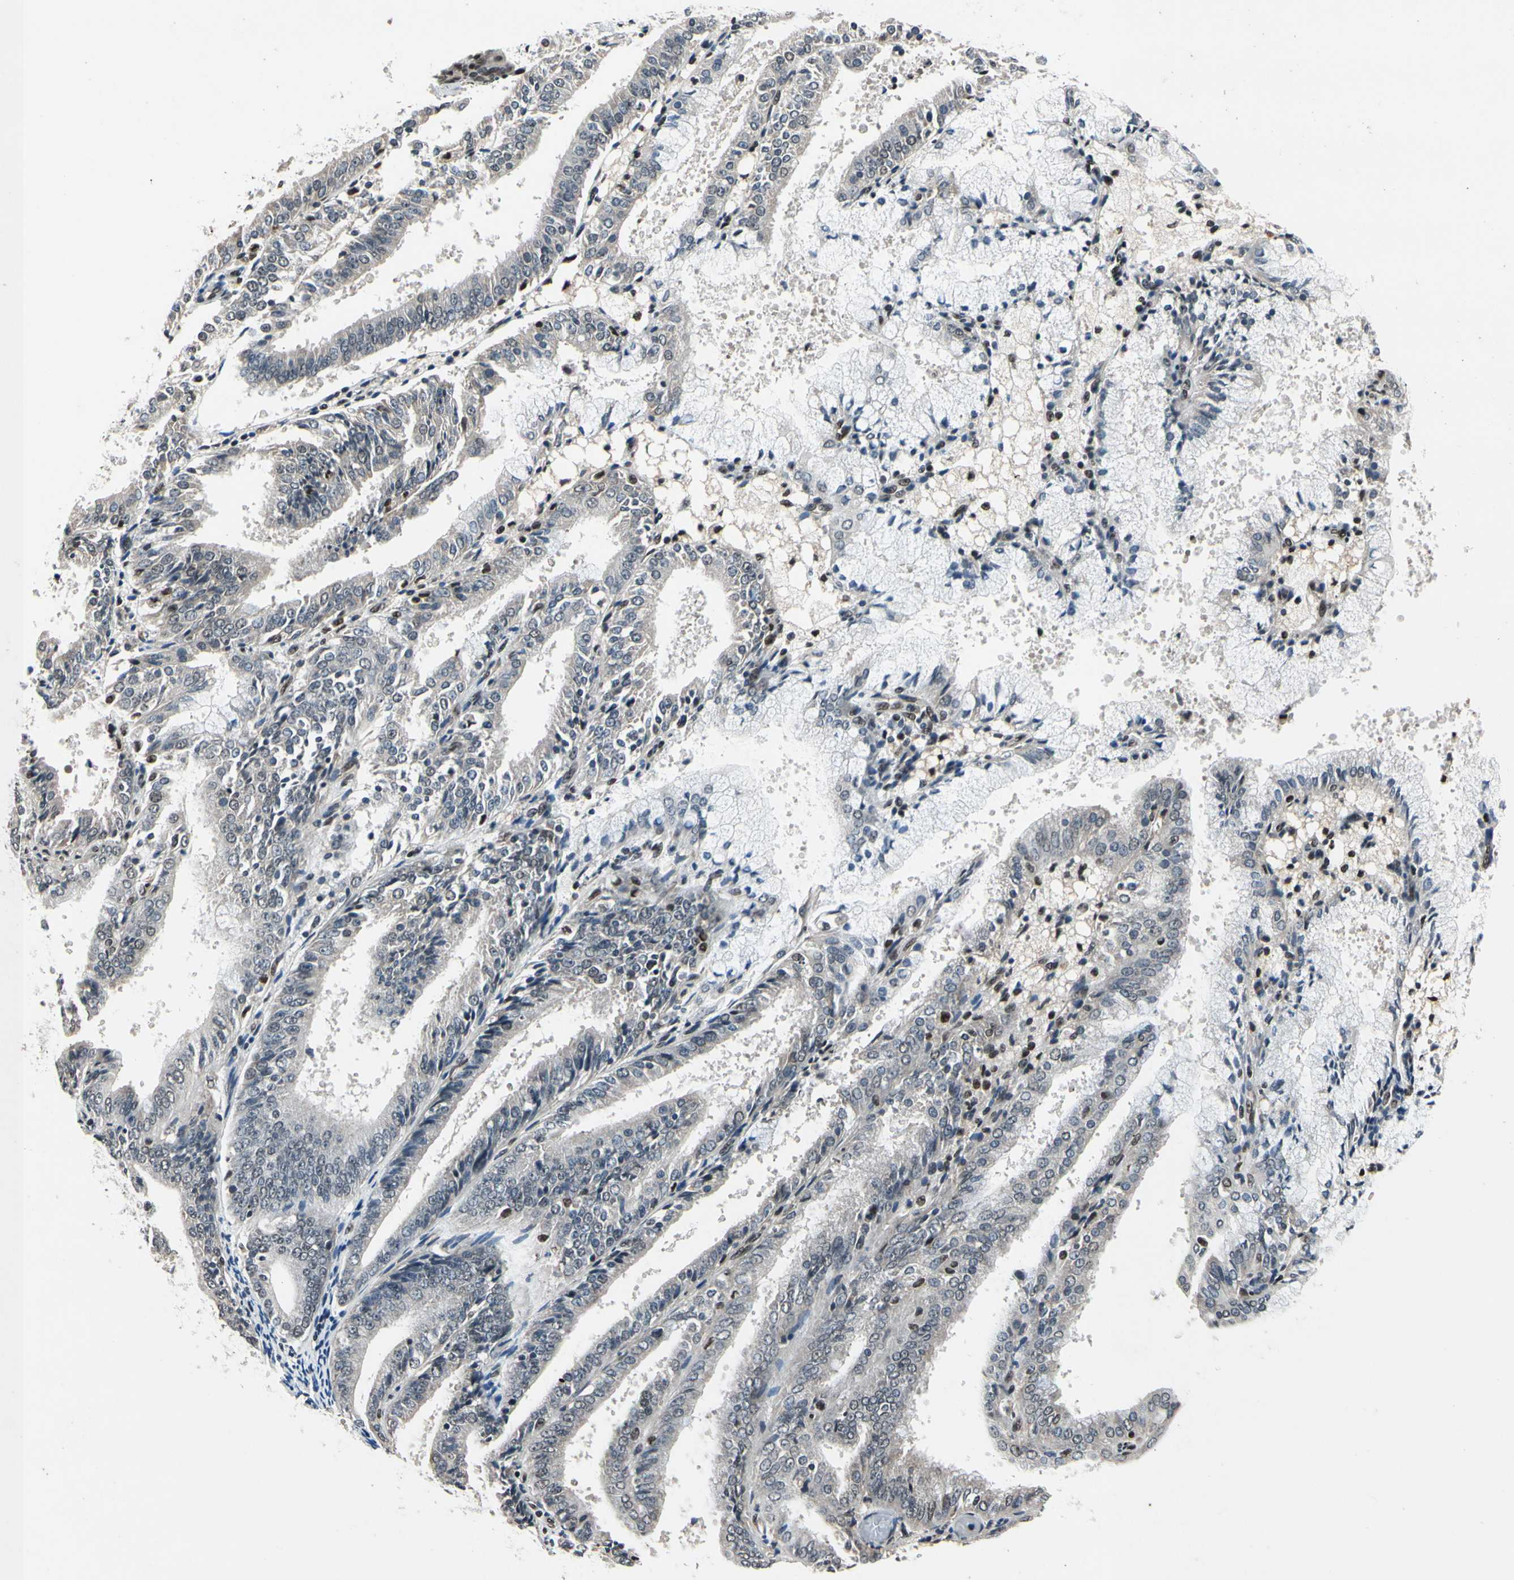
{"staining": {"intensity": "weak", "quantity": ">75%", "location": "cytoplasmic/membranous,nuclear"}, "tissue": "endometrial cancer", "cell_type": "Tumor cells", "image_type": "cancer", "snomed": [{"axis": "morphology", "description": "Adenocarcinoma, NOS"}, {"axis": "topography", "description": "Endometrium"}], "caption": "Protein staining demonstrates weak cytoplasmic/membranous and nuclear expression in approximately >75% of tumor cells in adenocarcinoma (endometrial). Nuclei are stained in blue.", "gene": "RECQL", "patient": {"sex": "female", "age": 63}}